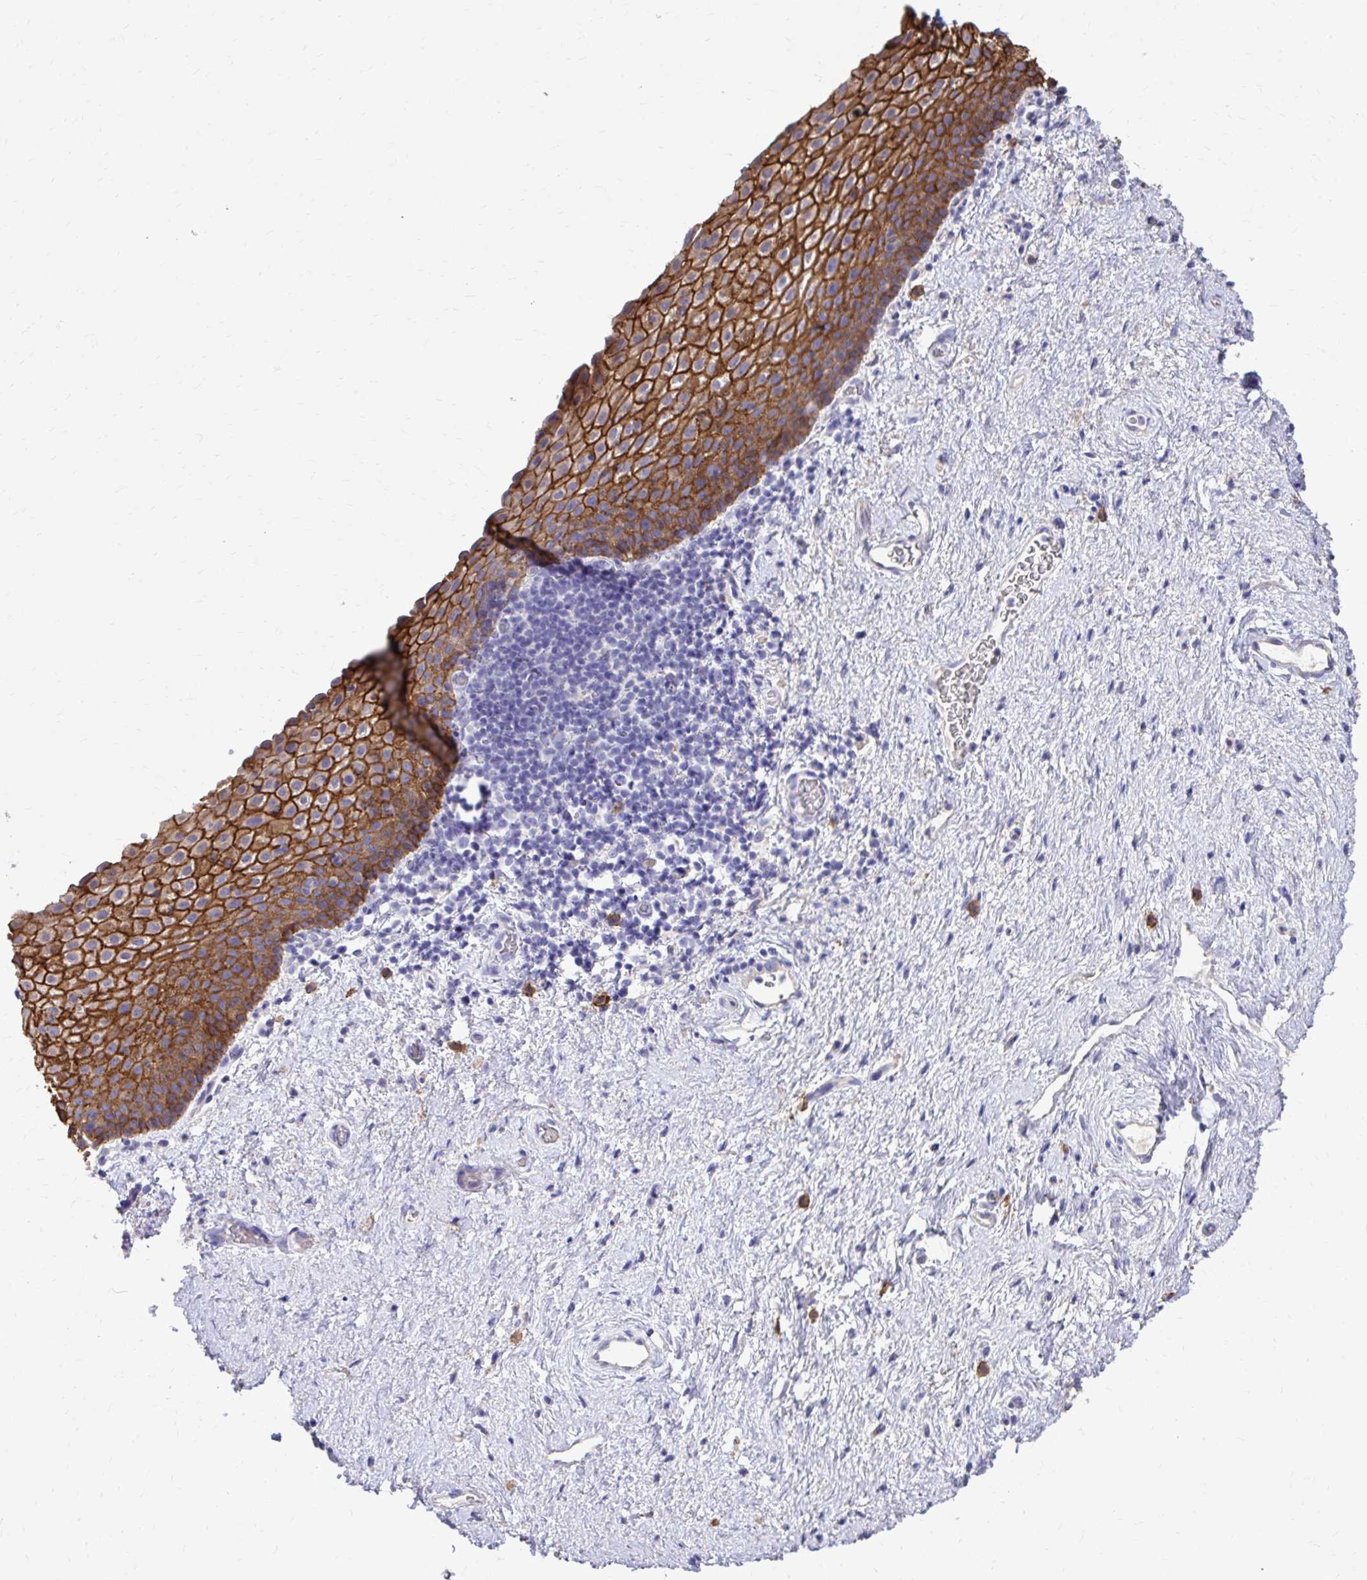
{"staining": {"intensity": "strong", "quantity": "25%-75%", "location": "cytoplasmic/membranous"}, "tissue": "vagina", "cell_type": "Squamous epithelial cells", "image_type": "normal", "snomed": [{"axis": "morphology", "description": "Normal tissue, NOS"}, {"axis": "topography", "description": "Vagina"}], "caption": "Immunohistochemistry (IHC) of unremarkable human vagina exhibits high levels of strong cytoplasmic/membranous expression in approximately 25%-75% of squamous epithelial cells.", "gene": "EPB41L1", "patient": {"sex": "female", "age": 61}}